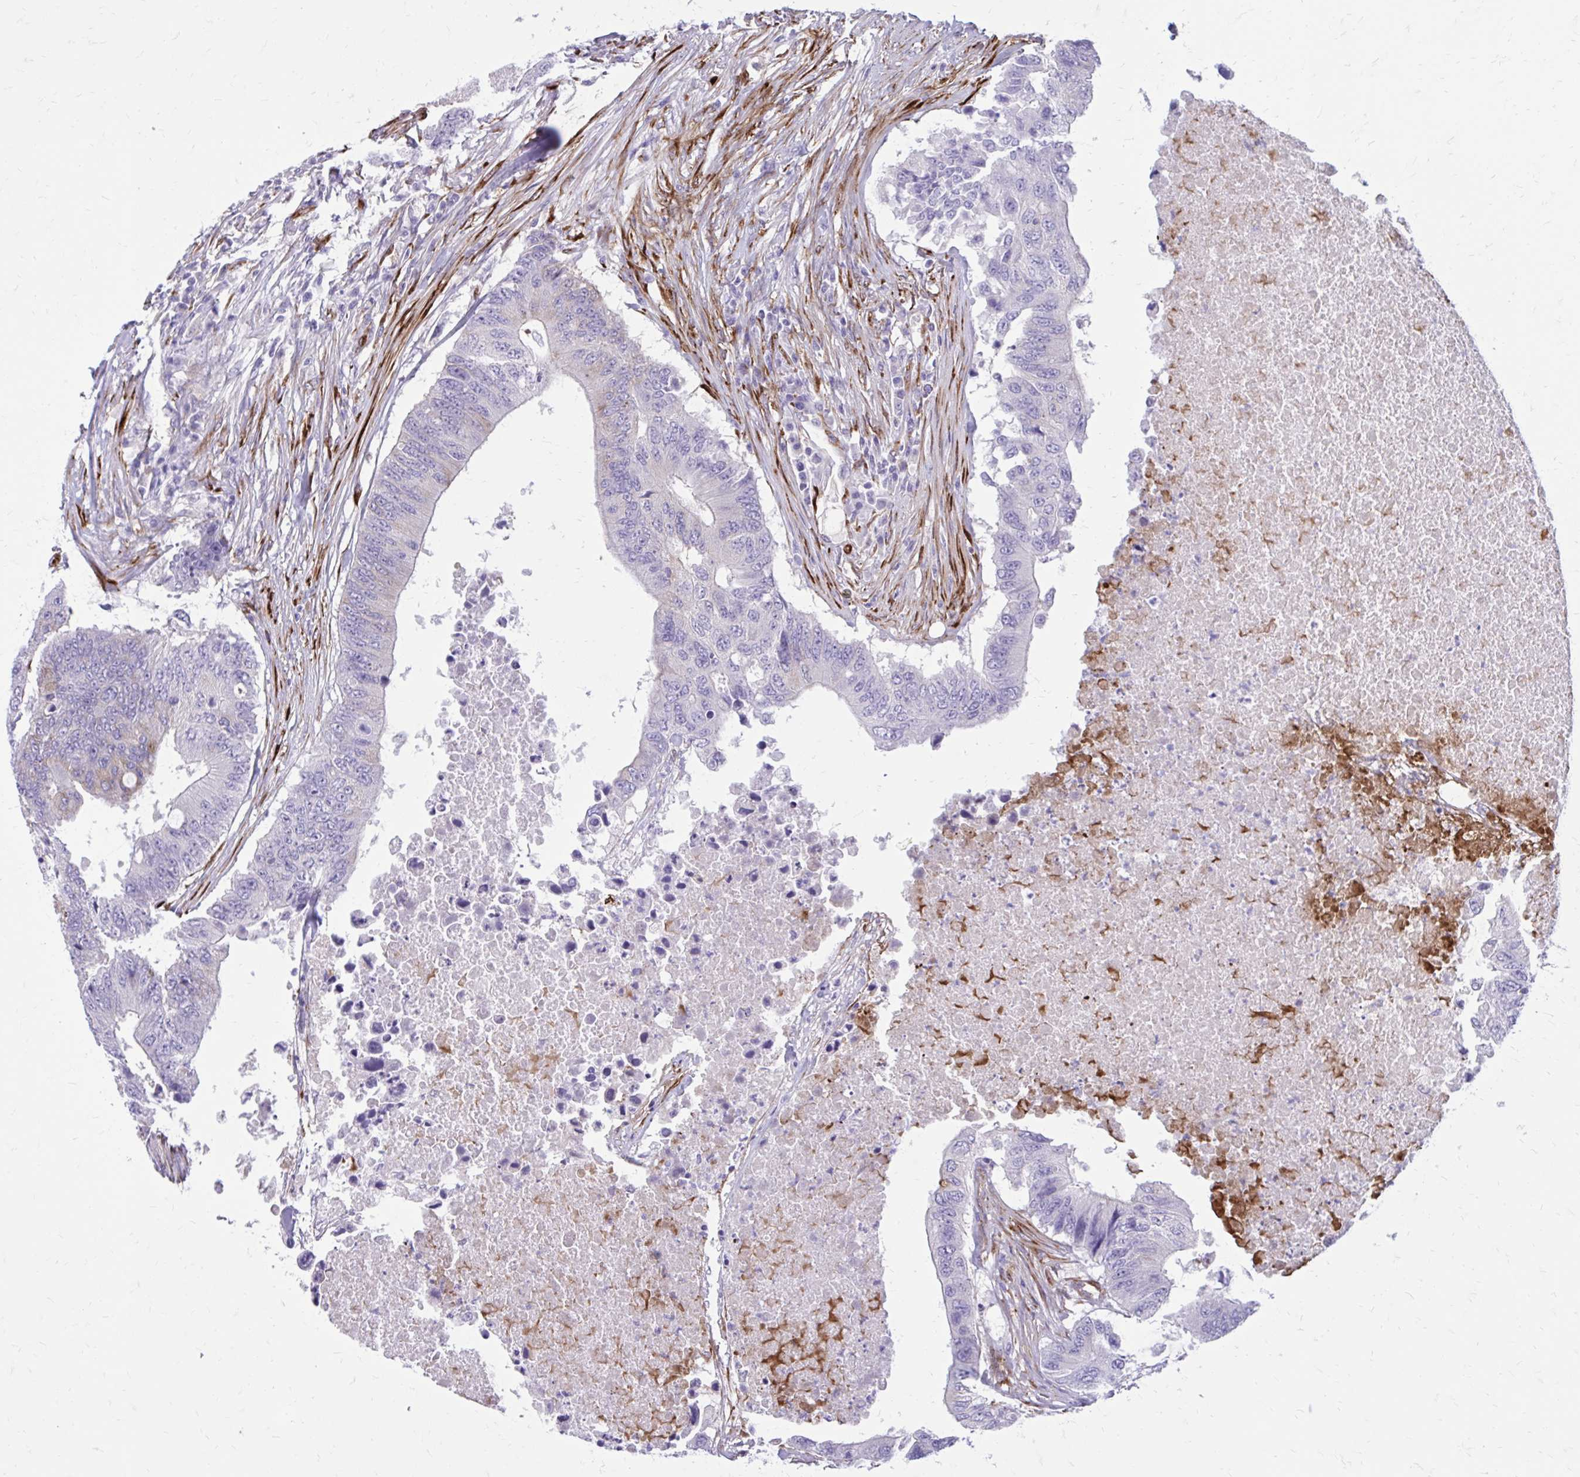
{"staining": {"intensity": "negative", "quantity": "none", "location": "none"}, "tissue": "colorectal cancer", "cell_type": "Tumor cells", "image_type": "cancer", "snomed": [{"axis": "morphology", "description": "Adenocarcinoma, NOS"}, {"axis": "topography", "description": "Colon"}], "caption": "This photomicrograph is of adenocarcinoma (colorectal) stained with immunohistochemistry to label a protein in brown with the nuclei are counter-stained blue. There is no staining in tumor cells. (DAB immunohistochemistry visualized using brightfield microscopy, high magnification).", "gene": "BEND5", "patient": {"sex": "male", "age": 71}}